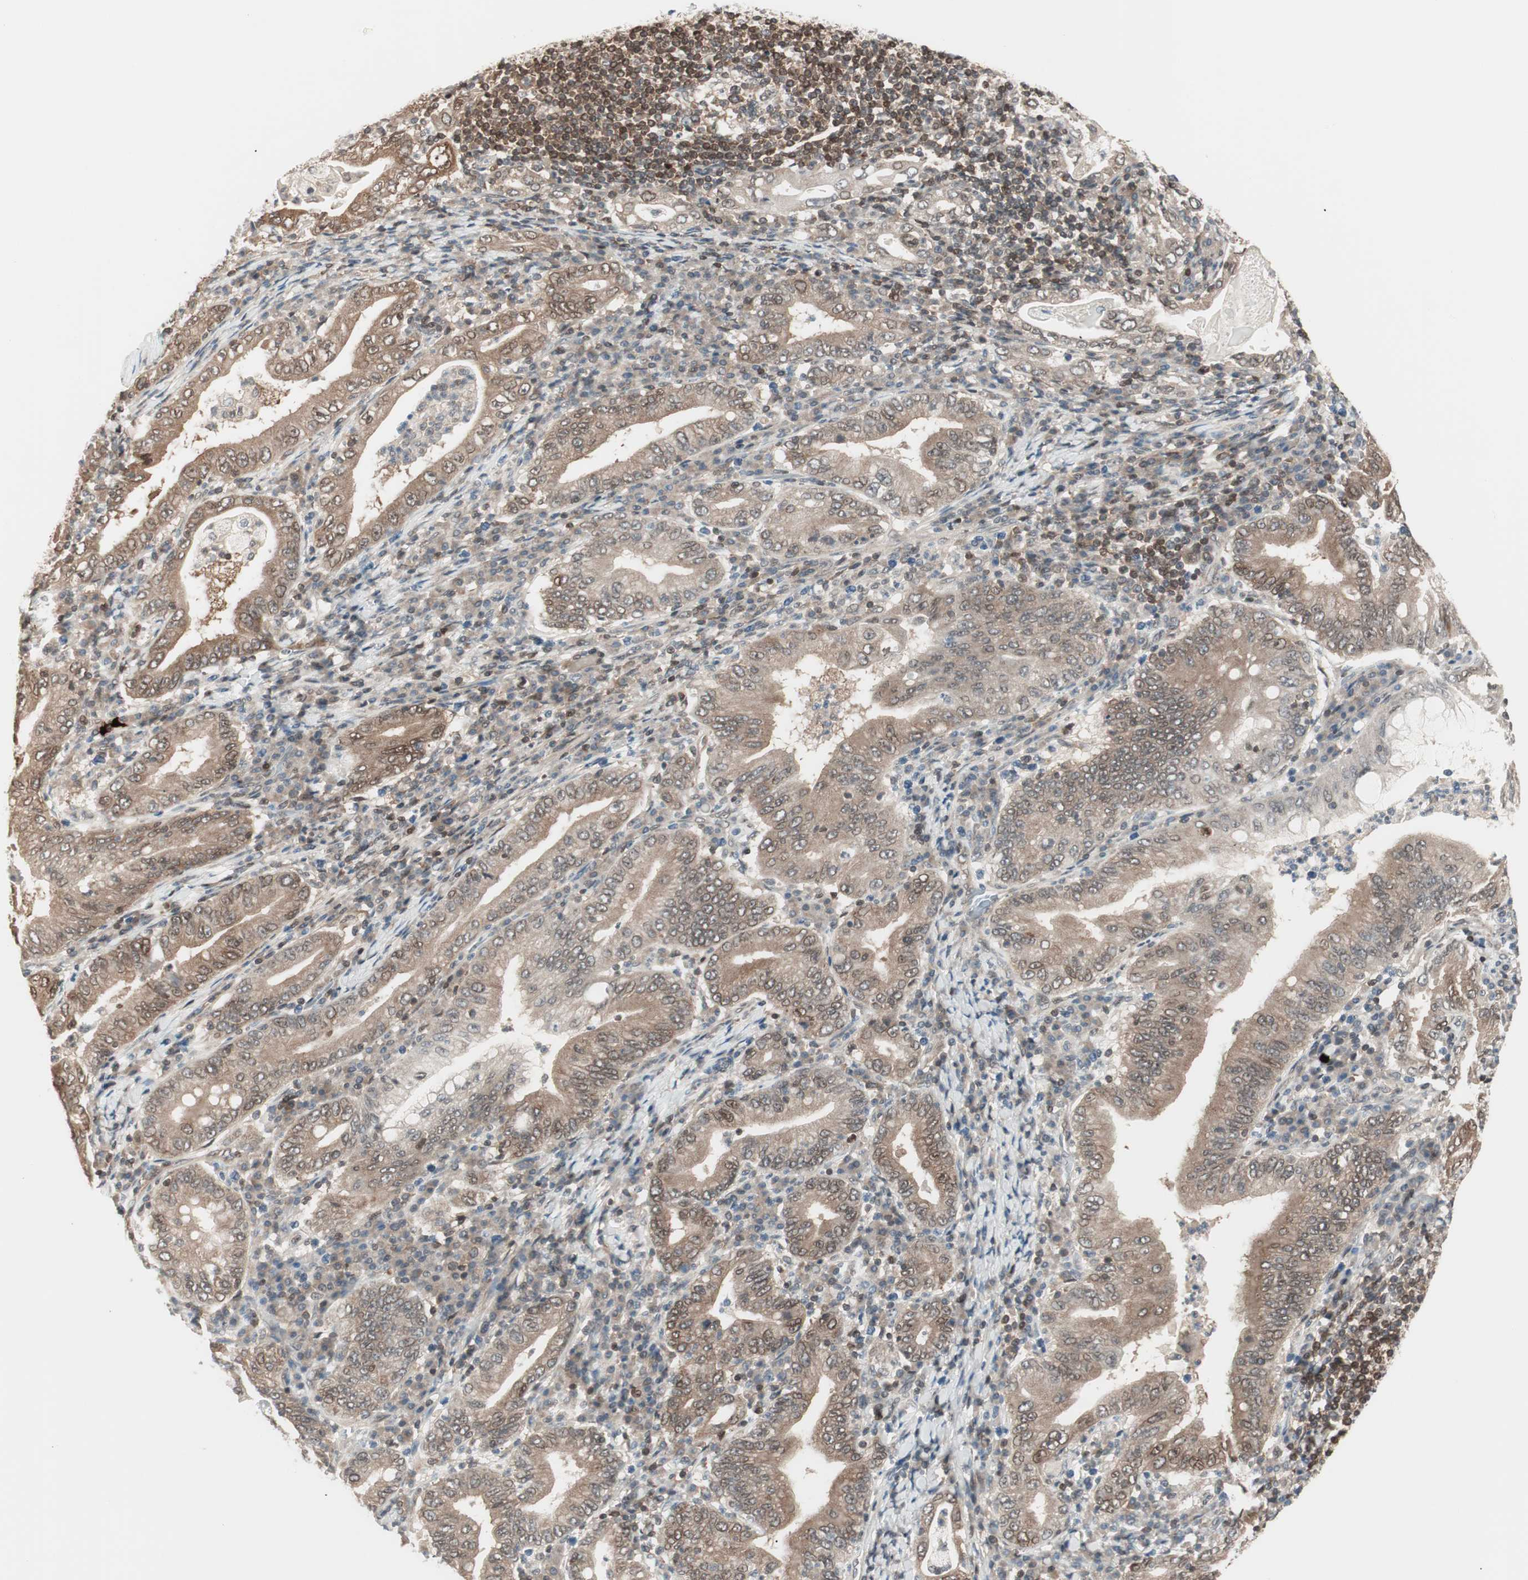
{"staining": {"intensity": "moderate", "quantity": ">75%", "location": "cytoplasmic/membranous"}, "tissue": "stomach cancer", "cell_type": "Tumor cells", "image_type": "cancer", "snomed": [{"axis": "morphology", "description": "Normal tissue, NOS"}, {"axis": "morphology", "description": "Adenocarcinoma, NOS"}, {"axis": "topography", "description": "Esophagus"}, {"axis": "topography", "description": "Stomach, upper"}, {"axis": "topography", "description": "Peripheral nerve tissue"}], "caption": "Immunohistochemical staining of human adenocarcinoma (stomach) exhibits medium levels of moderate cytoplasmic/membranous positivity in about >75% of tumor cells.", "gene": "UBE2I", "patient": {"sex": "male", "age": 62}}